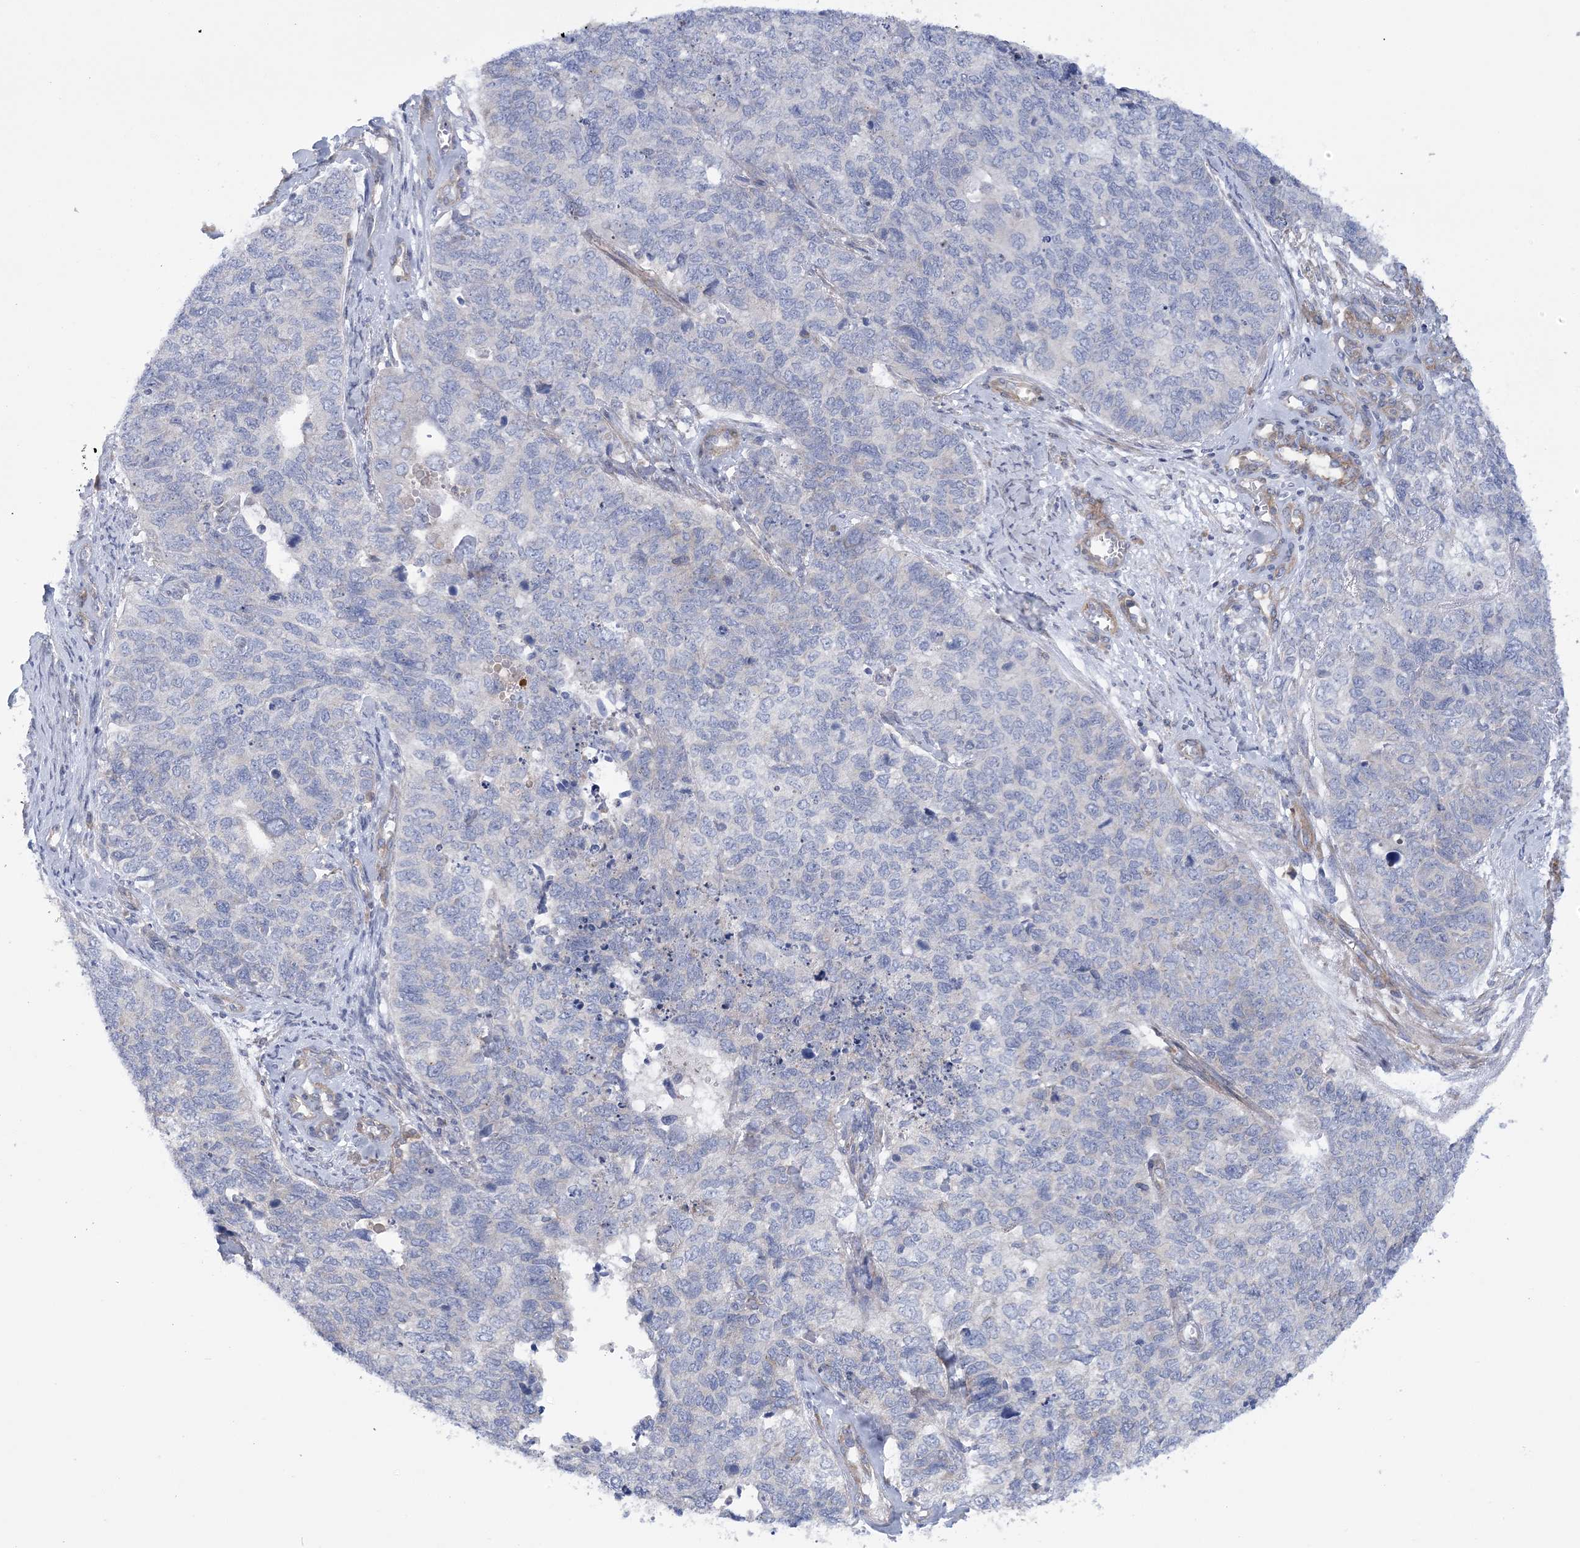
{"staining": {"intensity": "negative", "quantity": "none", "location": "none"}, "tissue": "cervical cancer", "cell_type": "Tumor cells", "image_type": "cancer", "snomed": [{"axis": "morphology", "description": "Squamous cell carcinoma, NOS"}, {"axis": "topography", "description": "Cervix"}], "caption": "There is no significant expression in tumor cells of squamous cell carcinoma (cervical).", "gene": "ARSJ", "patient": {"sex": "female", "age": 63}}